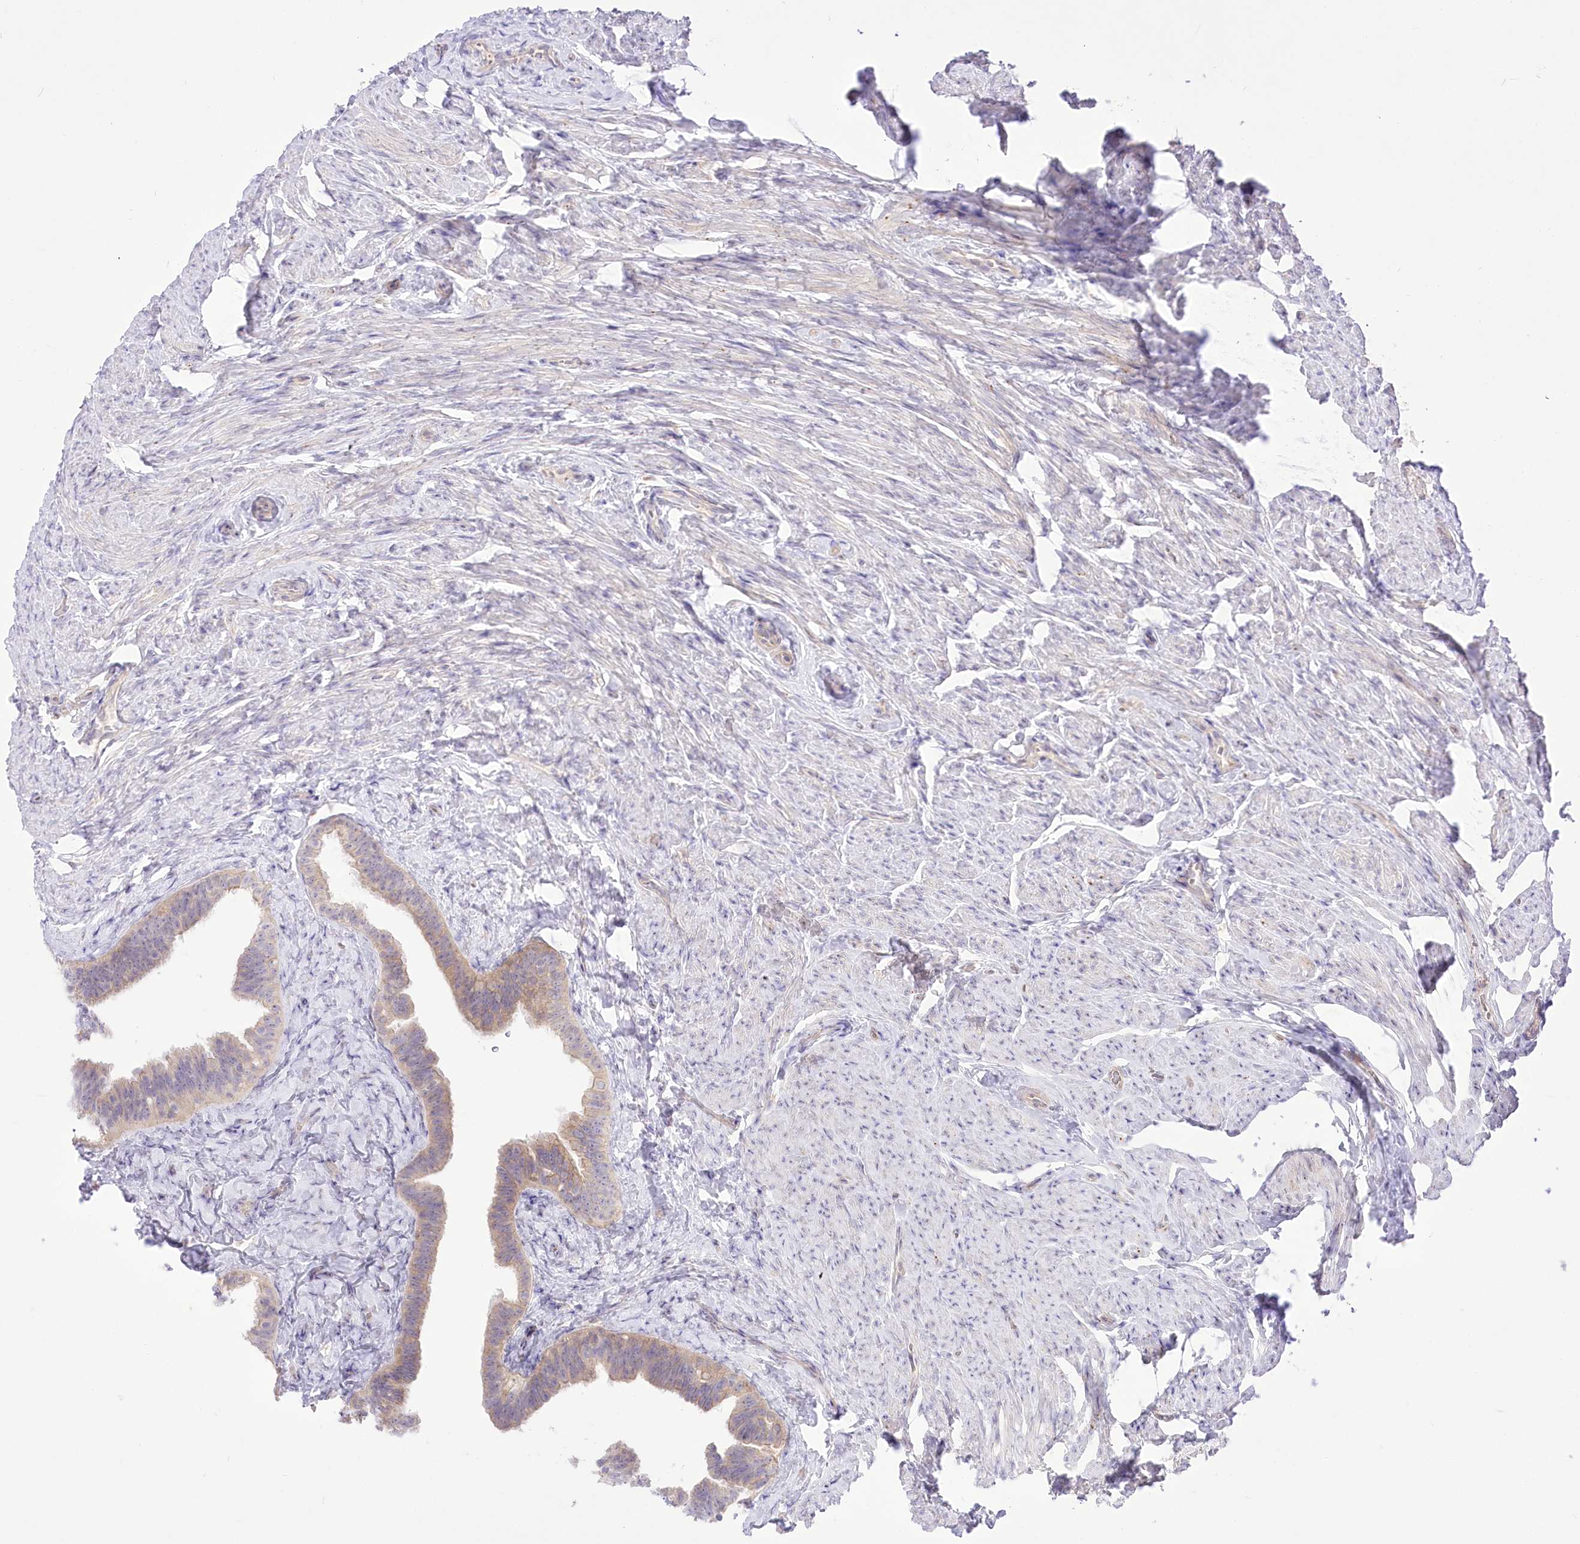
{"staining": {"intensity": "weak", "quantity": "25%-75%", "location": "cytoplasmic/membranous"}, "tissue": "fallopian tube", "cell_type": "Glandular cells", "image_type": "normal", "snomed": [{"axis": "morphology", "description": "Normal tissue, NOS"}, {"axis": "topography", "description": "Fallopian tube"}], "caption": "A micrograph of fallopian tube stained for a protein shows weak cytoplasmic/membranous brown staining in glandular cells. Nuclei are stained in blue.", "gene": "HELT", "patient": {"sex": "female", "age": 39}}